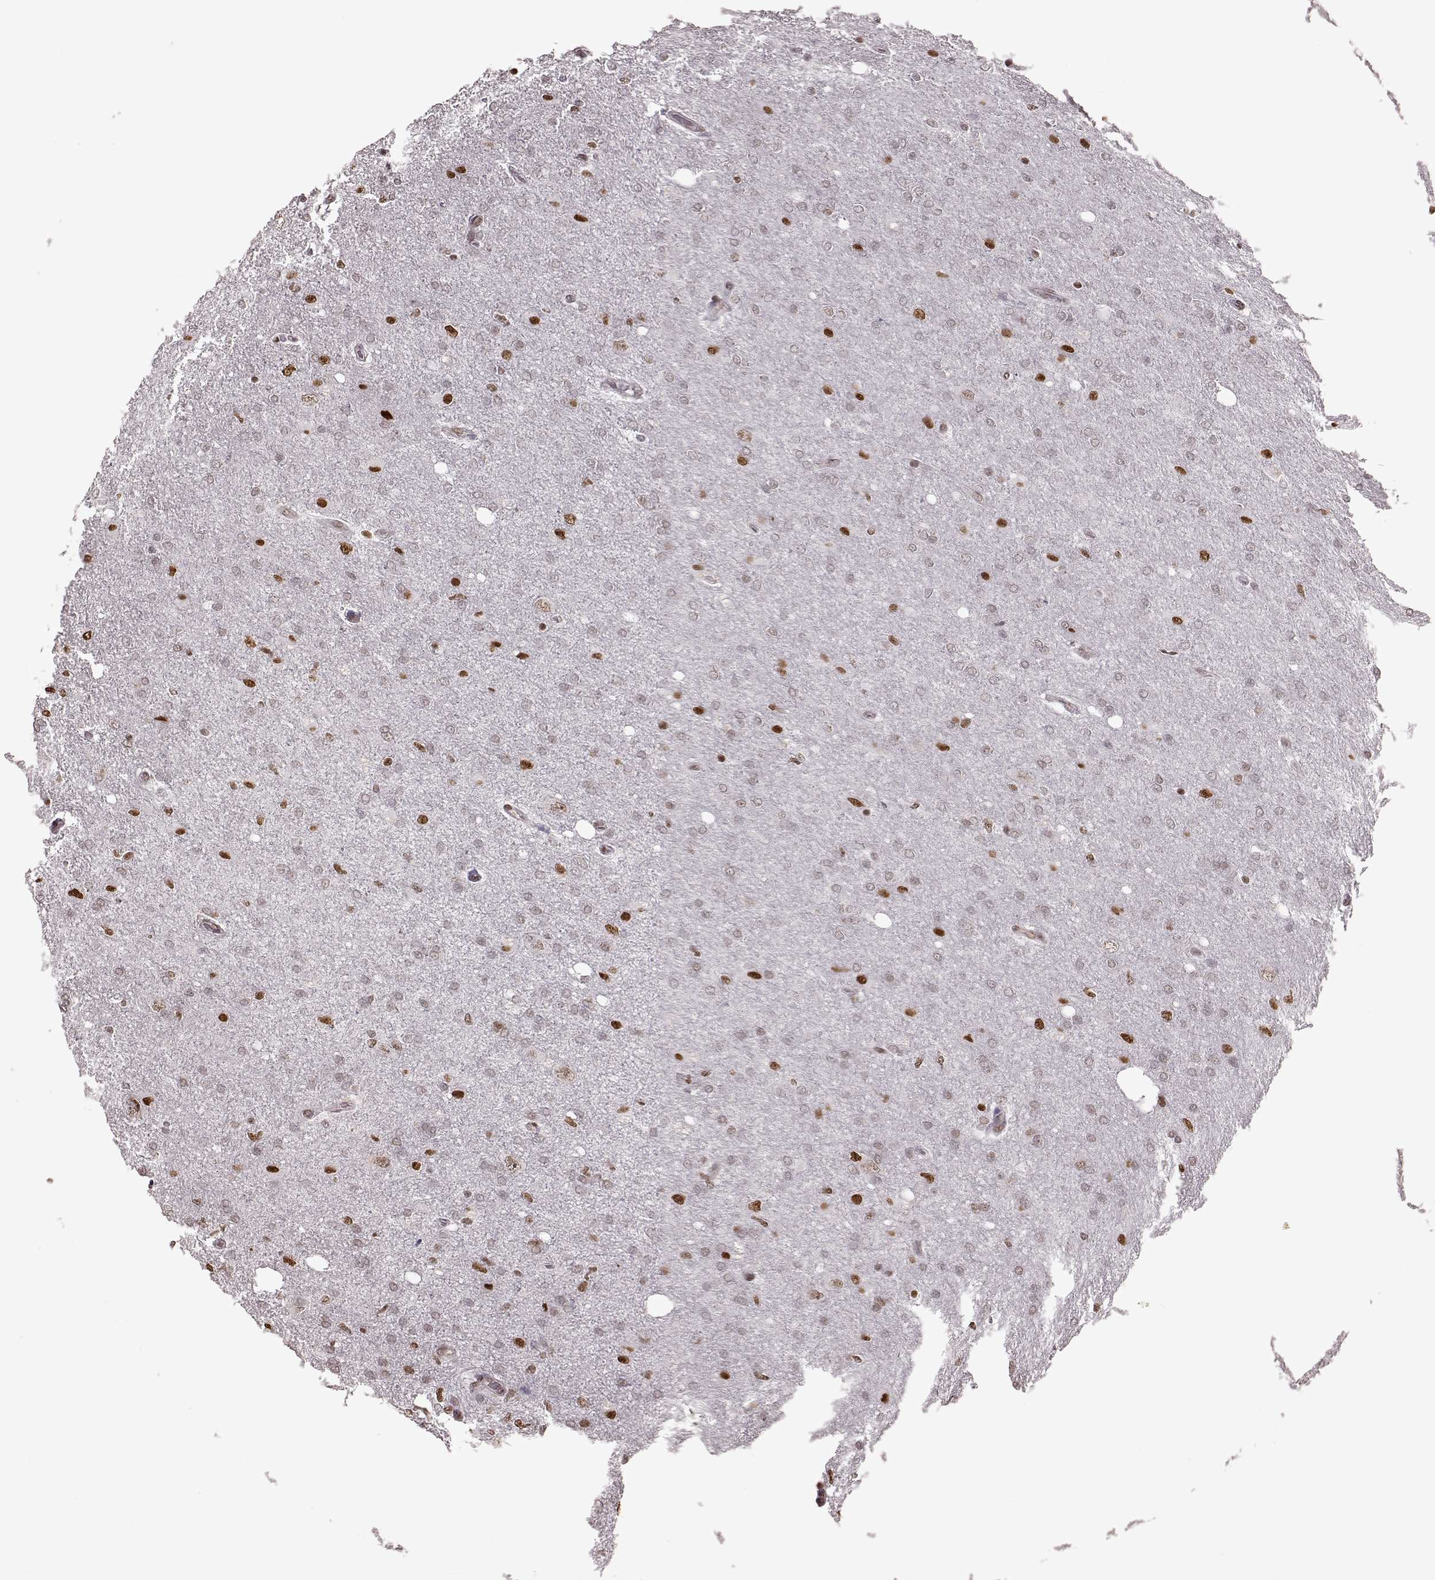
{"staining": {"intensity": "moderate", "quantity": "<25%", "location": "nuclear"}, "tissue": "glioma", "cell_type": "Tumor cells", "image_type": "cancer", "snomed": [{"axis": "morphology", "description": "Glioma, malignant, High grade"}, {"axis": "topography", "description": "Cerebral cortex"}], "caption": "Malignant glioma (high-grade) was stained to show a protein in brown. There is low levels of moderate nuclear staining in approximately <25% of tumor cells.", "gene": "NR2C1", "patient": {"sex": "male", "age": 70}}